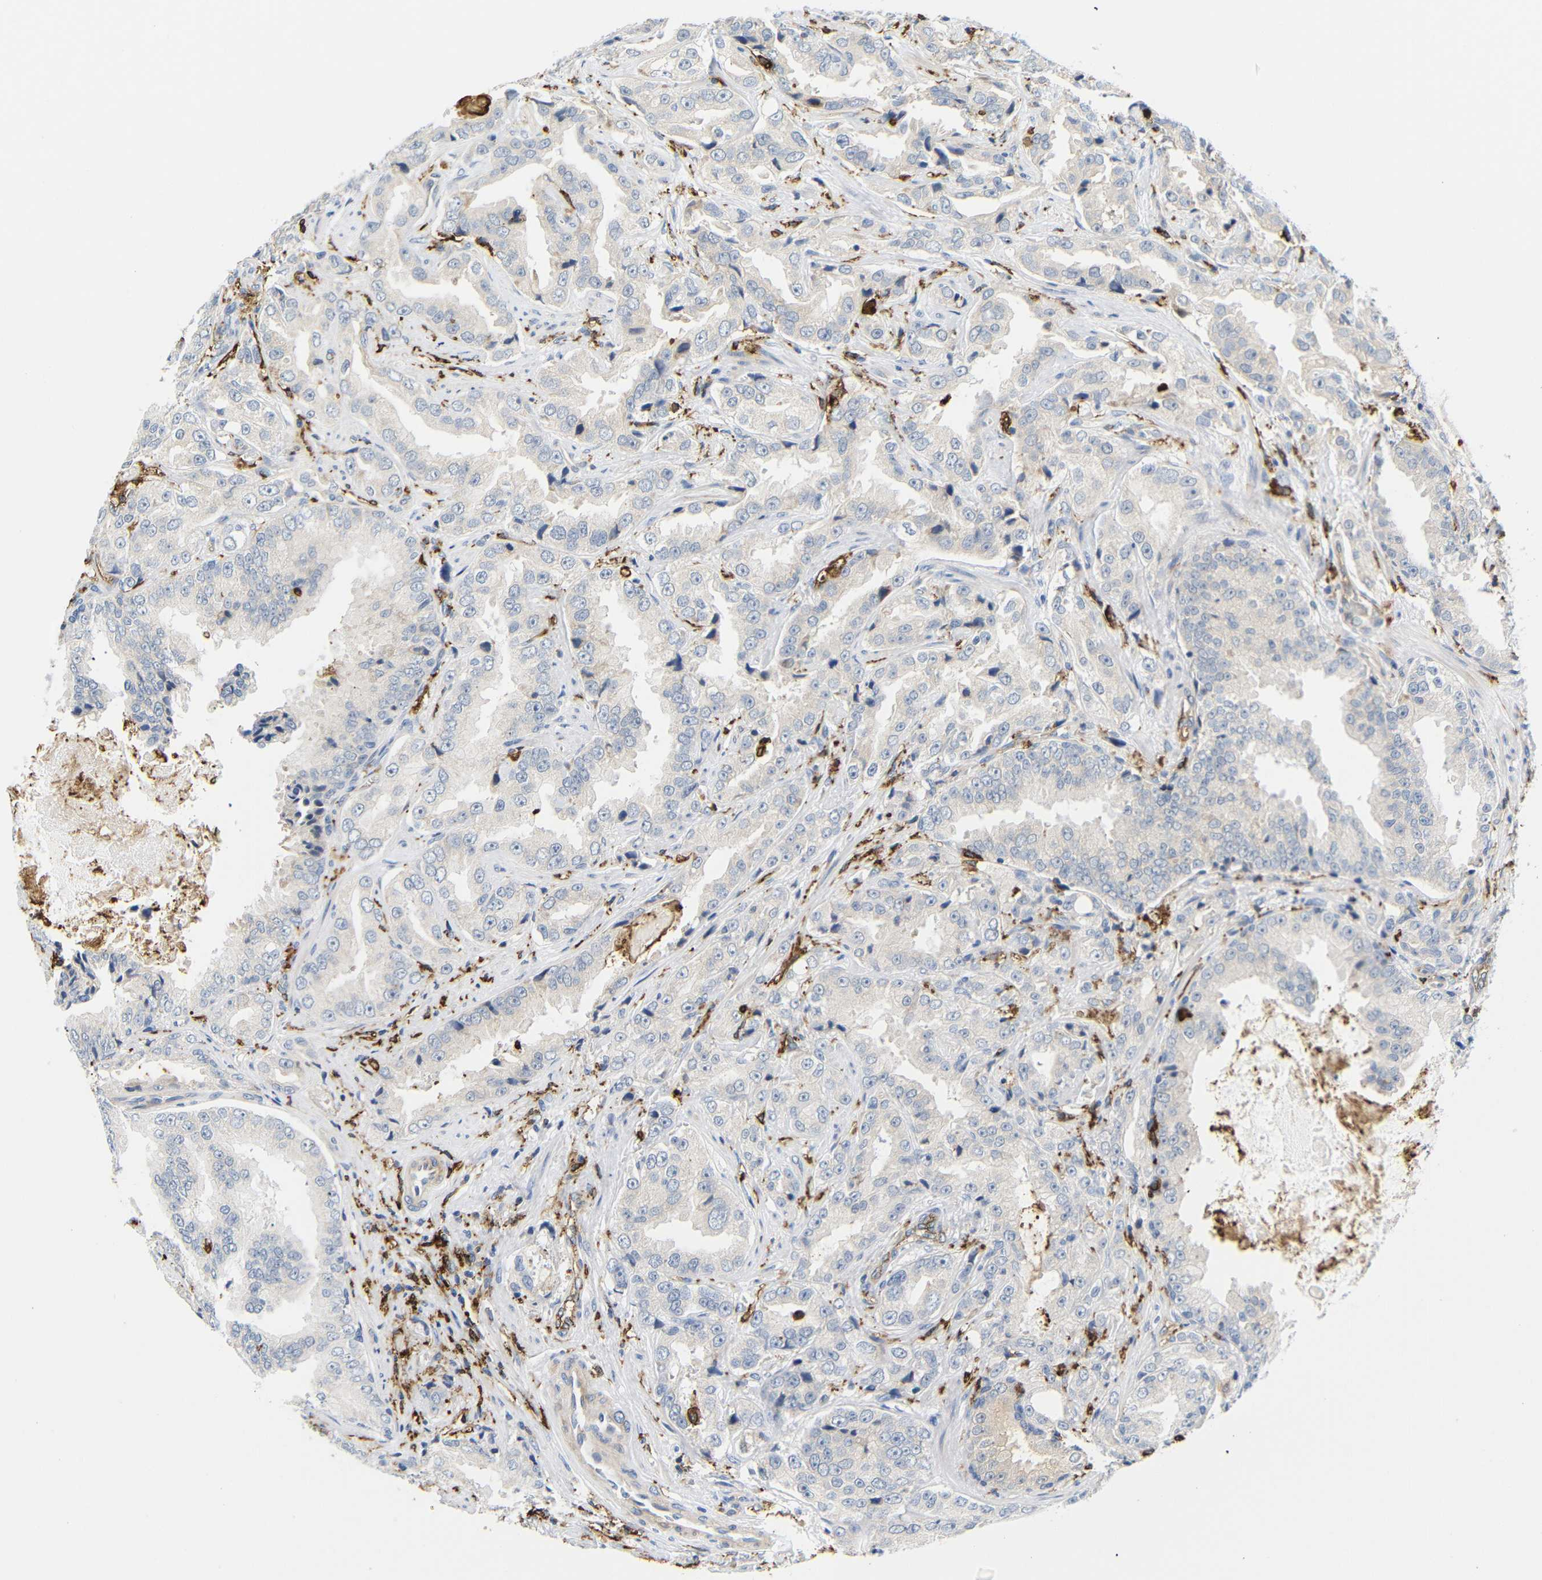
{"staining": {"intensity": "negative", "quantity": "none", "location": "none"}, "tissue": "prostate cancer", "cell_type": "Tumor cells", "image_type": "cancer", "snomed": [{"axis": "morphology", "description": "Adenocarcinoma, High grade"}, {"axis": "topography", "description": "Prostate"}], "caption": "Micrograph shows no protein staining in tumor cells of prostate cancer tissue.", "gene": "HLA-DQB1", "patient": {"sex": "male", "age": 73}}